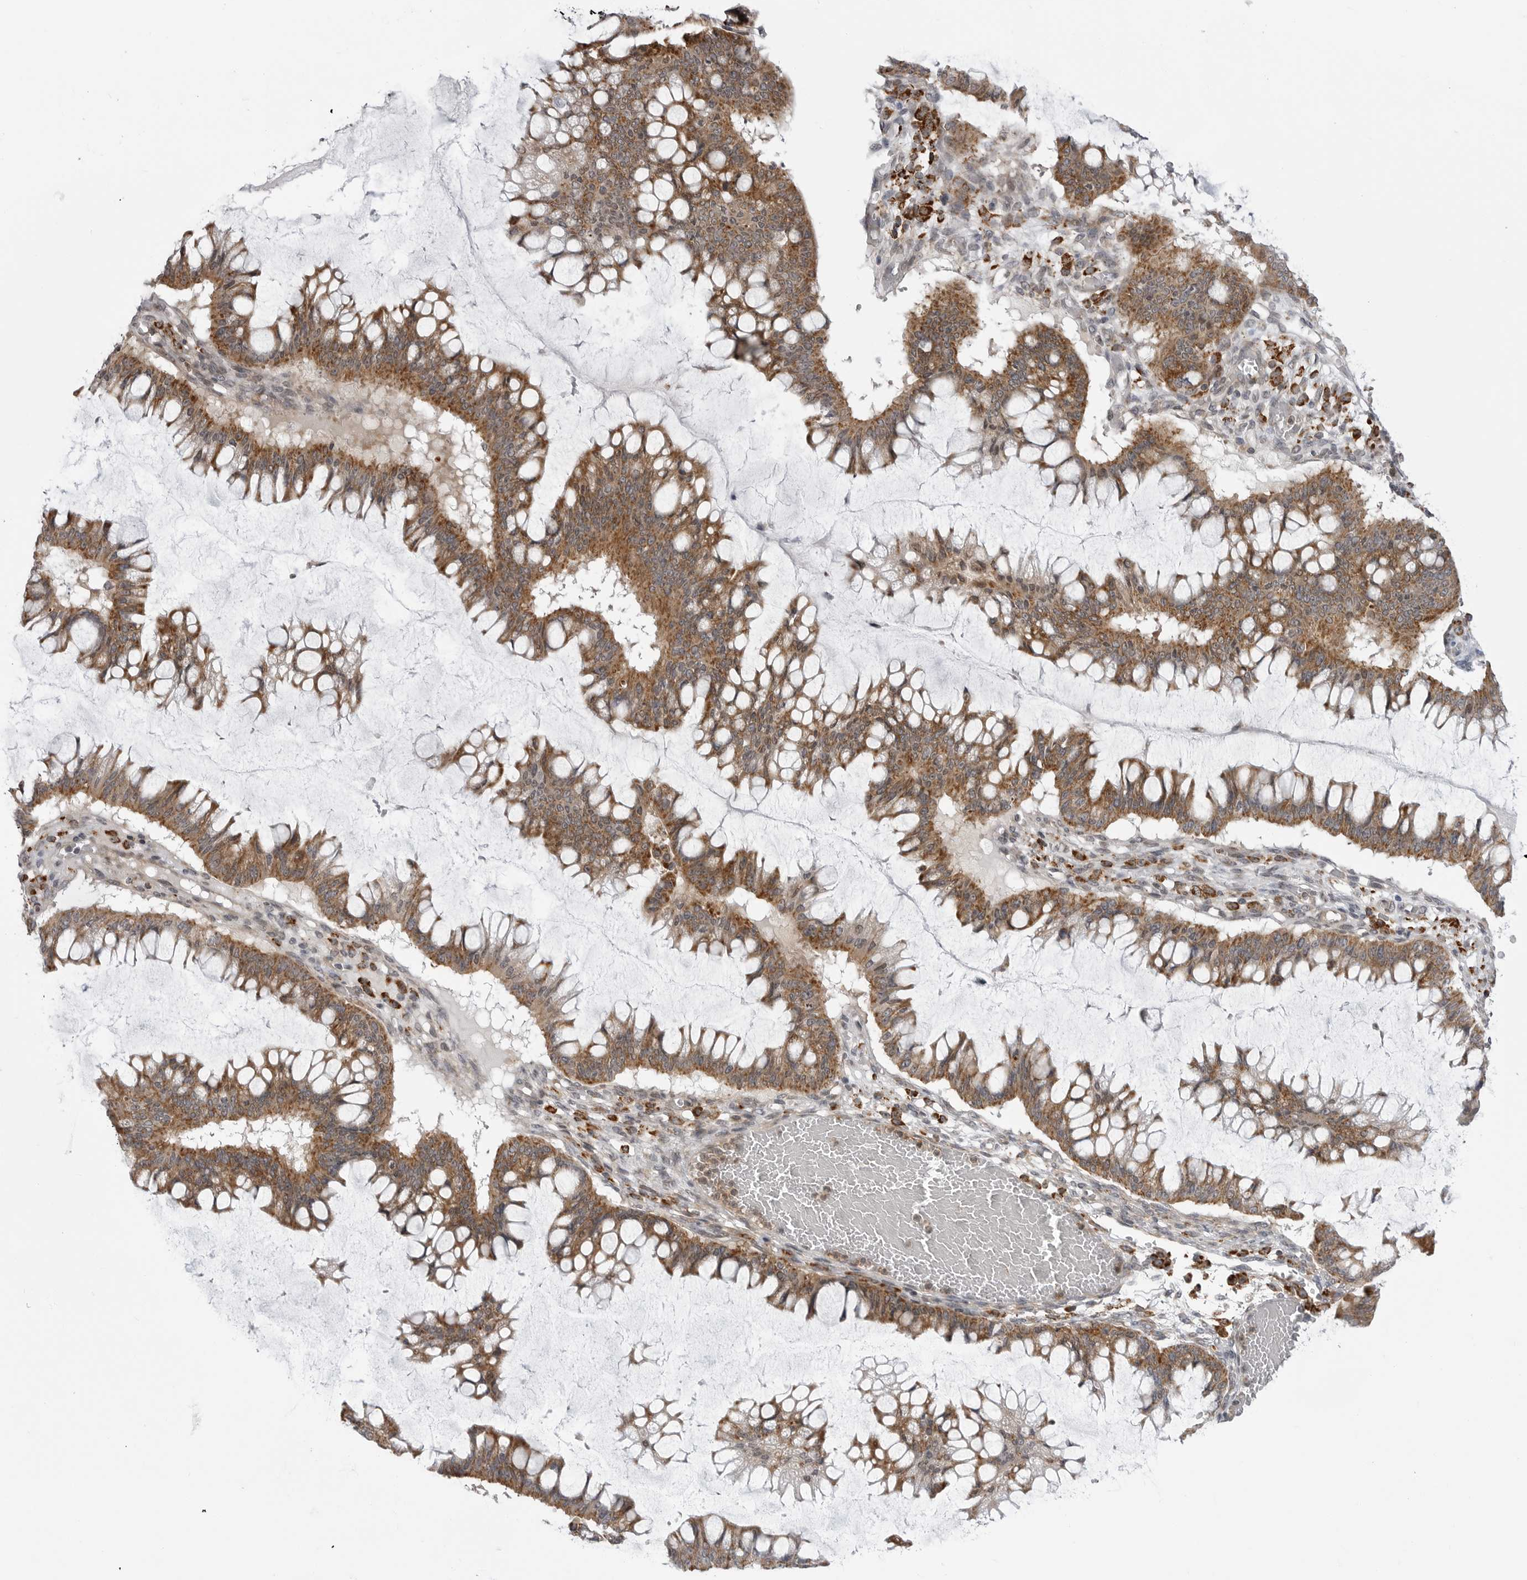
{"staining": {"intensity": "moderate", "quantity": ">75%", "location": "cytoplasmic/membranous"}, "tissue": "ovarian cancer", "cell_type": "Tumor cells", "image_type": "cancer", "snomed": [{"axis": "morphology", "description": "Cystadenocarcinoma, mucinous, NOS"}, {"axis": "topography", "description": "Ovary"}], "caption": "Tumor cells reveal medium levels of moderate cytoplasmic/membranous expression in about >75% of cells in human ovarian mucinous cystadenocarcinoma. The protein of interest is shown in brown color, while the nuclei are stained blue.", "gene": "CCDC18", "patient": {"sex": "female", "age": 73}}